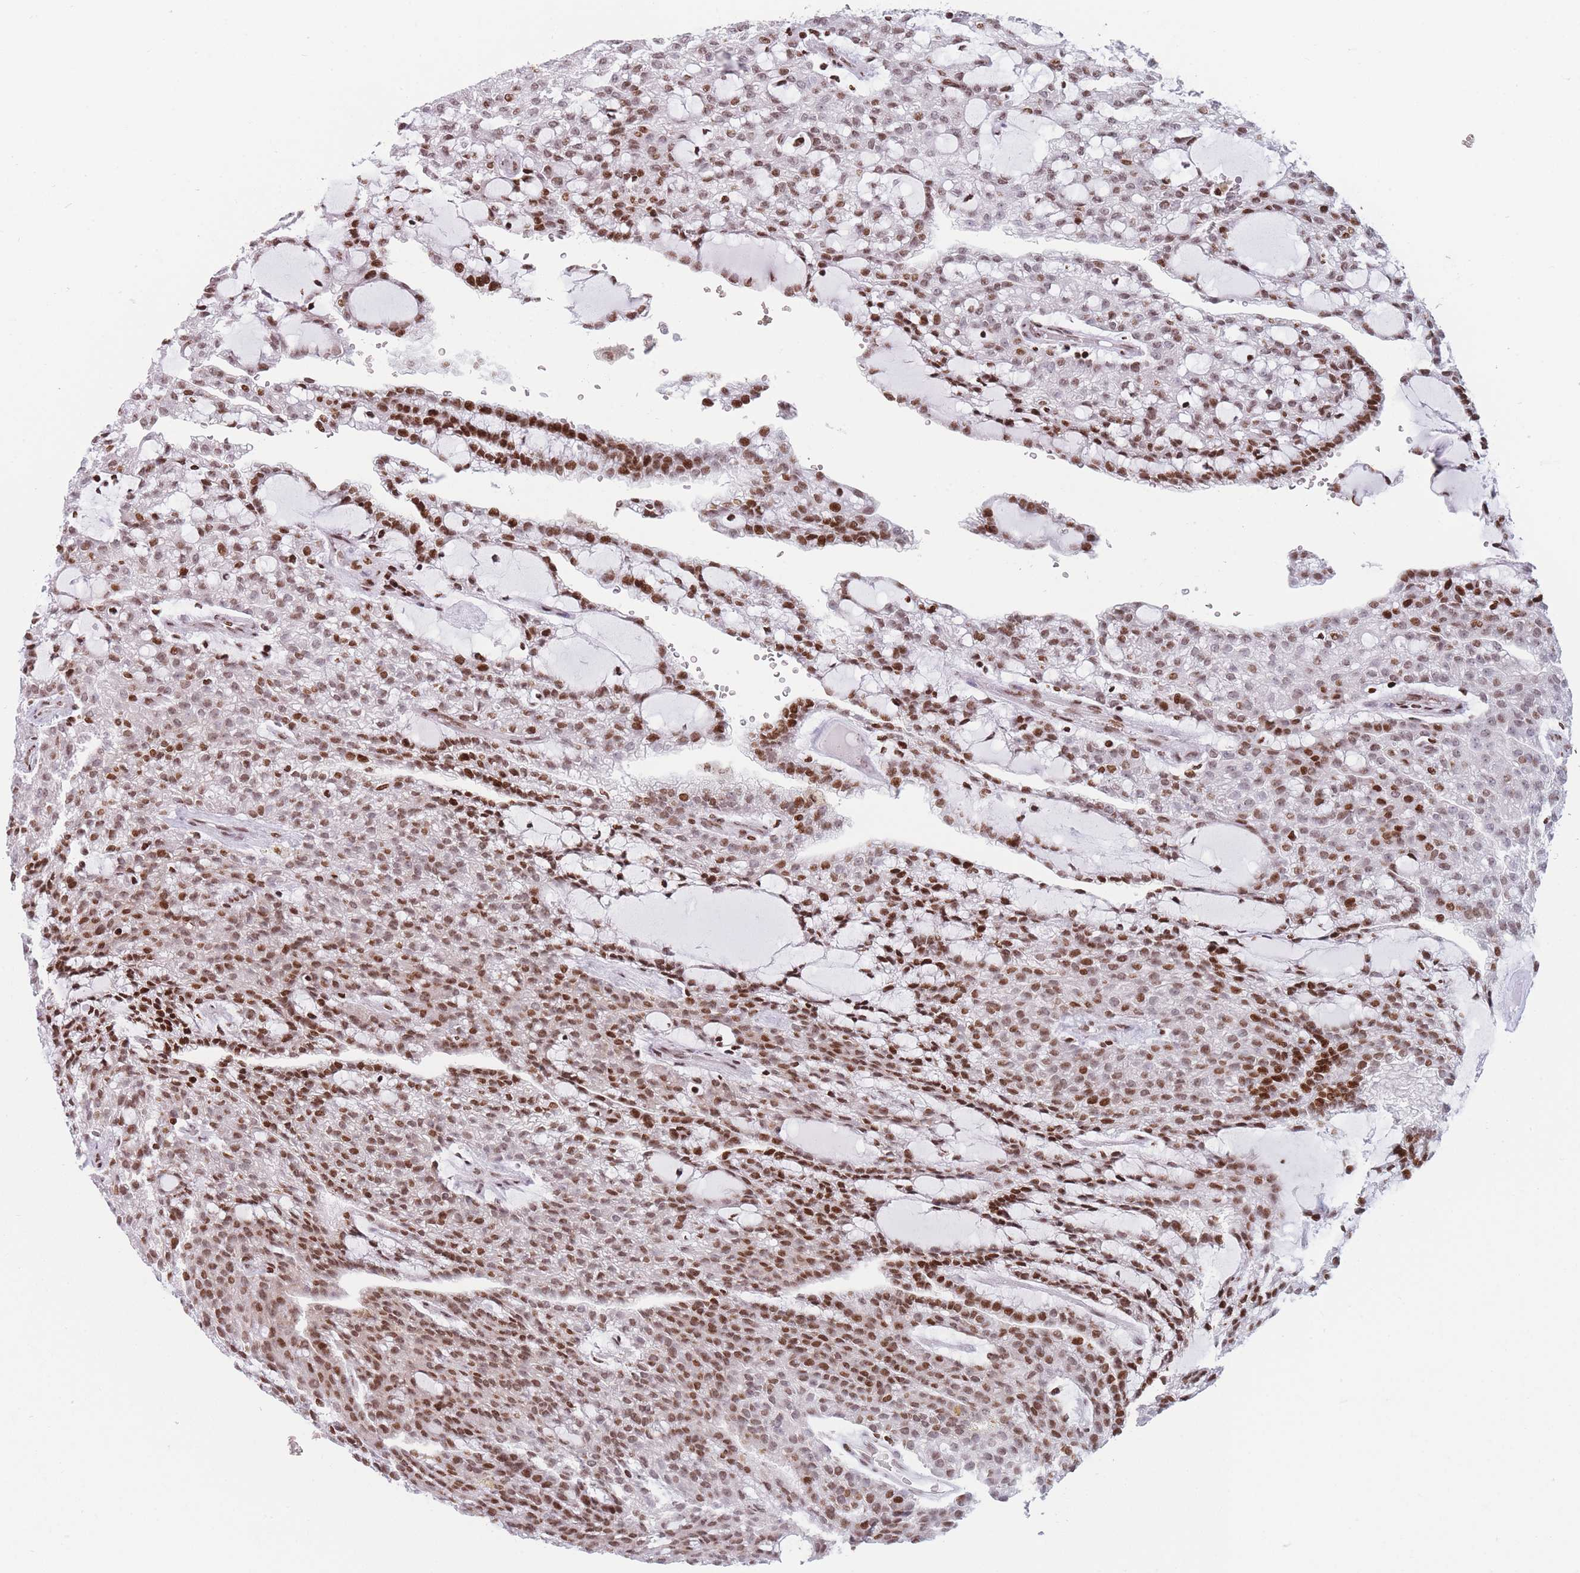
{"staining": {"intensity": "moderate", "quantity": ">75%", "location": "nuclear"}, "tissue": "renal cancer", "cell_type": "Tumor cells", "image_type": "cancer", "snomed": [{"axis": "morphology", "description": "Adenocarcinoma, NOS"}, {"axis": "topography", "description": "Kidney"}], "caption": "Human renal cancer (adenocarcinoma) stained with a brown dye reveals moderate nuclear positive expression in about >75% of tumor cells.", "gene": "AK9", "patient": {"sex": "male", "age": 63}}